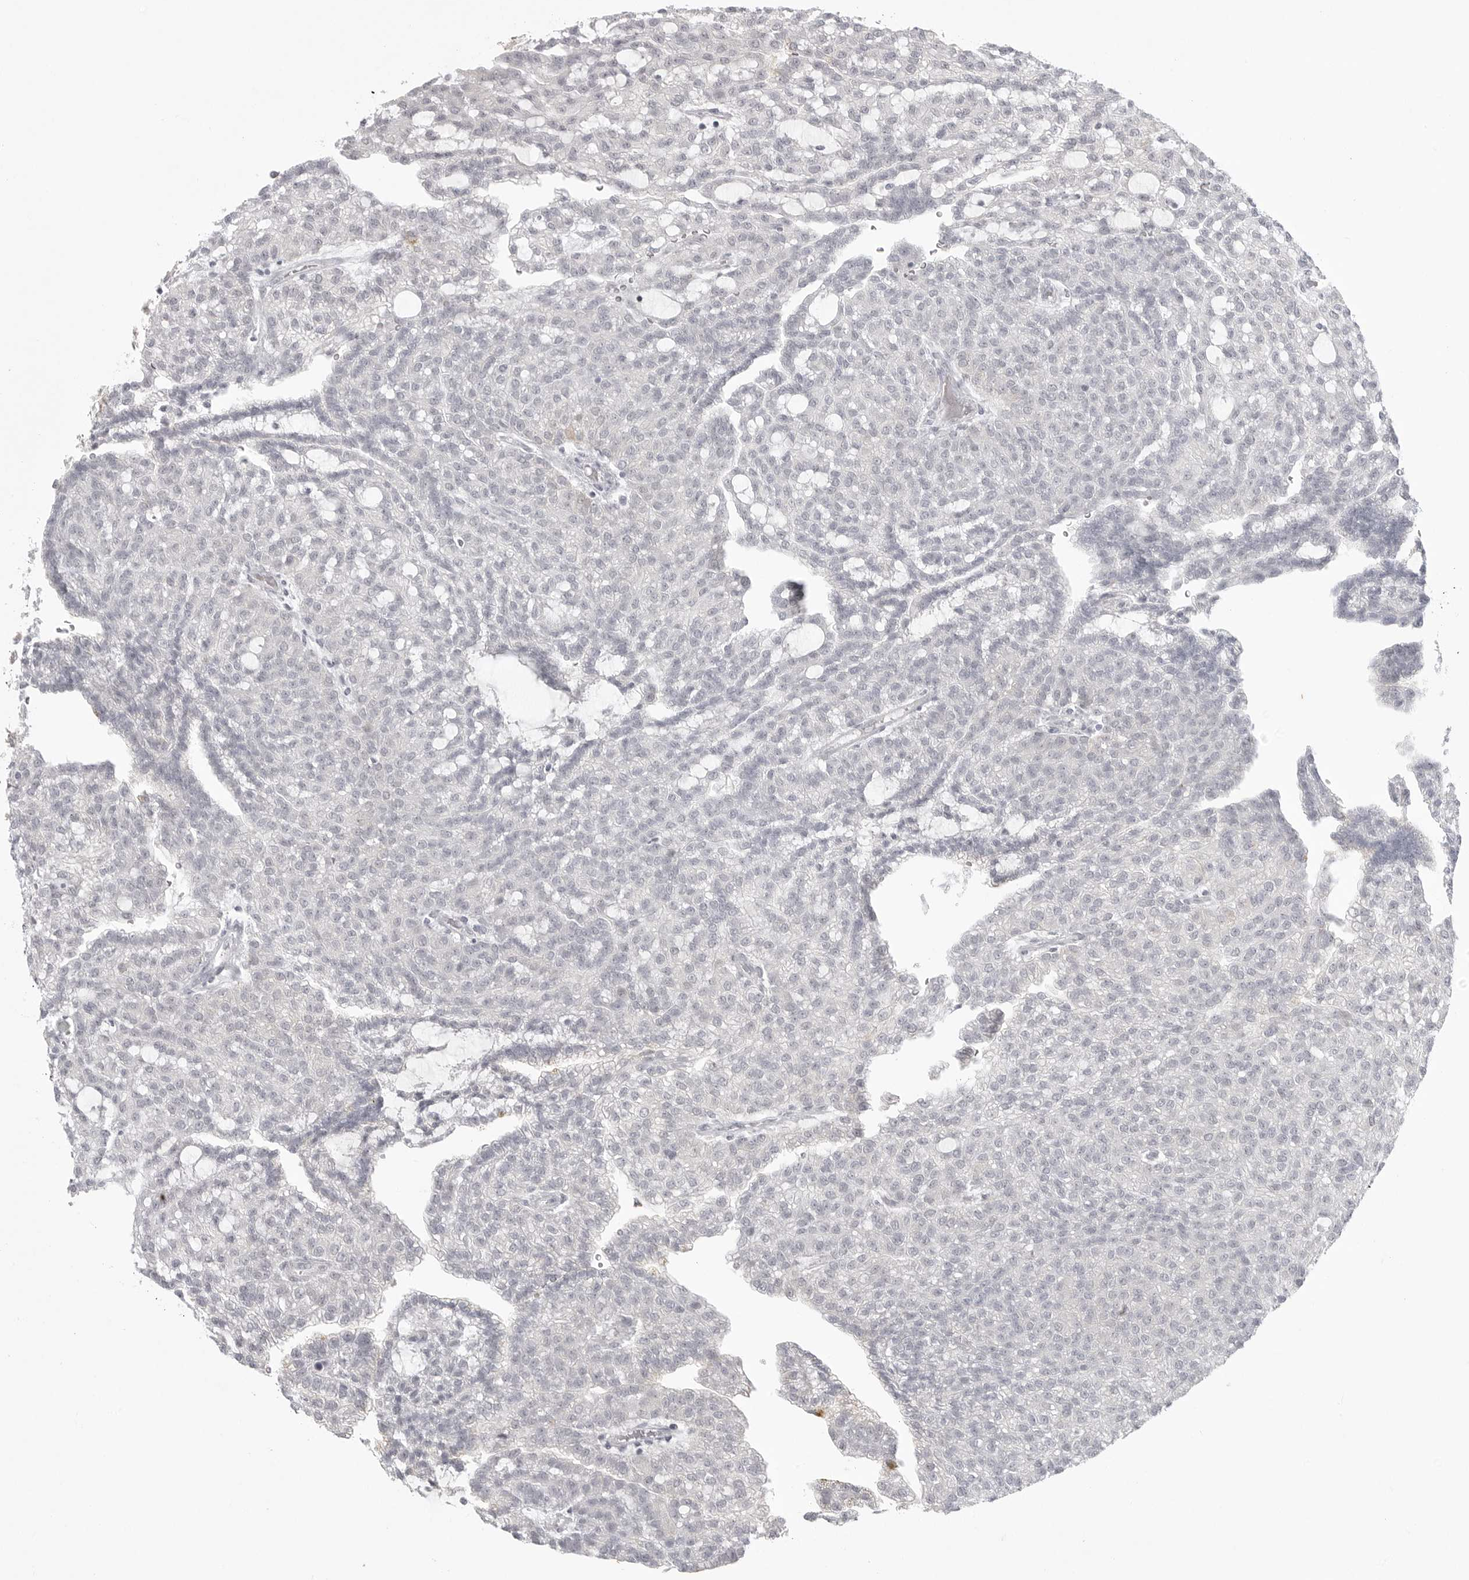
{"staining": {"intensity": "negative", "quantity": "none", "location": "none"}, "tissue": "renal cancer", "cell_type": "Tumor cells", "image_type": "cancer", "snomed": [{"axis": "morphology", "description": "Adenocarcinoma, NOS"}, {"axis": "topography", "description": "Kidney"}], "caption": "DAB (3,3'-diaminobenzidine) immunohistochemical staining of adenocarcinoma (renal) exhibits no significant positivity in tumor cells.", "gene": "TCTN3", "patient": {"sex": "male", "age": 63}}